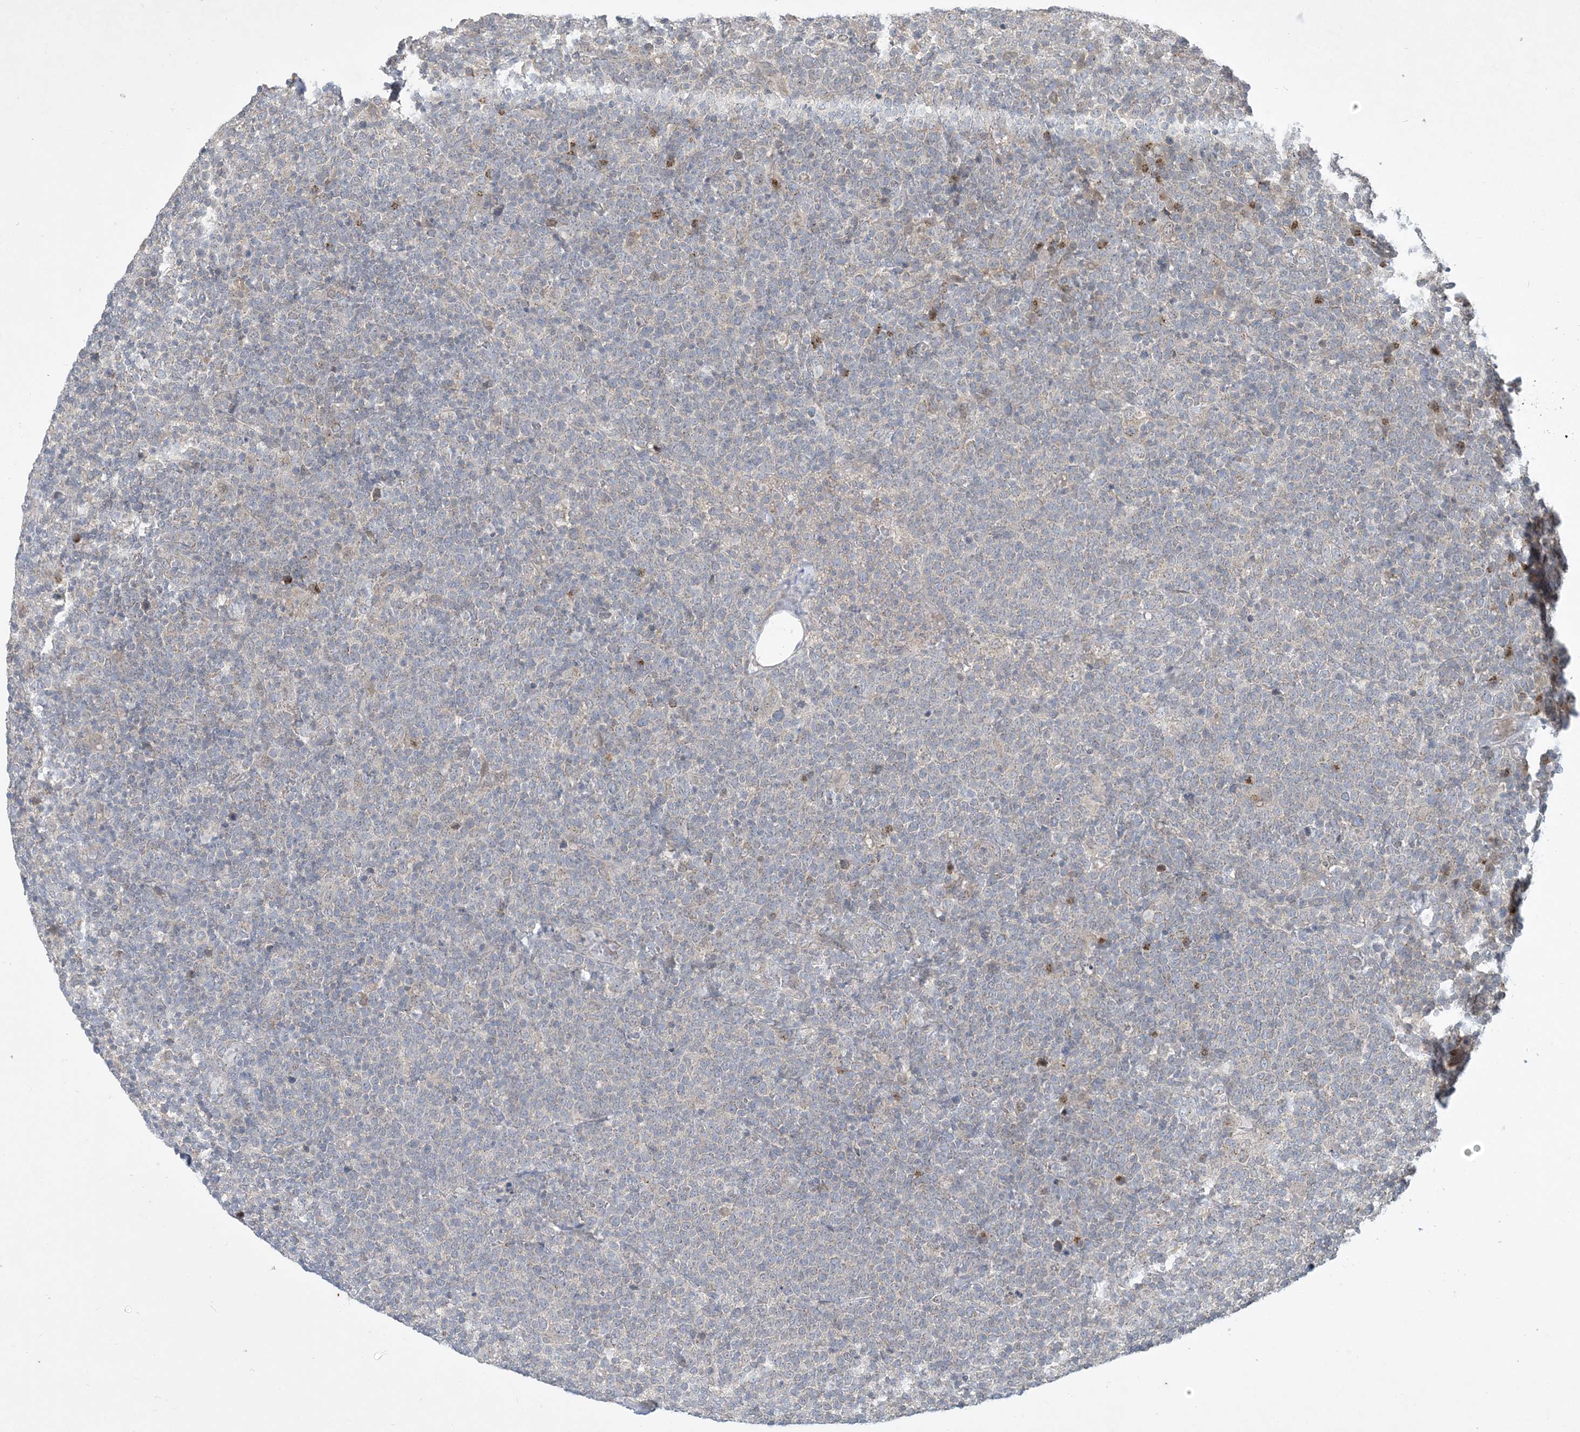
{"staining": {"intensity": "negative", "quantity": "none", "location": "none"}, "tissue": "lymphoma", "cell_type": "Tumor cells", "image_type": "cancer", "snomed": [{"axis": "morphology", "description": "Malignant lymphoma, non-Hodgkin's type, High grade"}, {"axis": "topography", "description": "Lymph node"}], "caption": "Tumor cells show no significant positivity in lymphoma.", "gene": "CCDC14", "patient": {"sex": "male", "age": 61}}